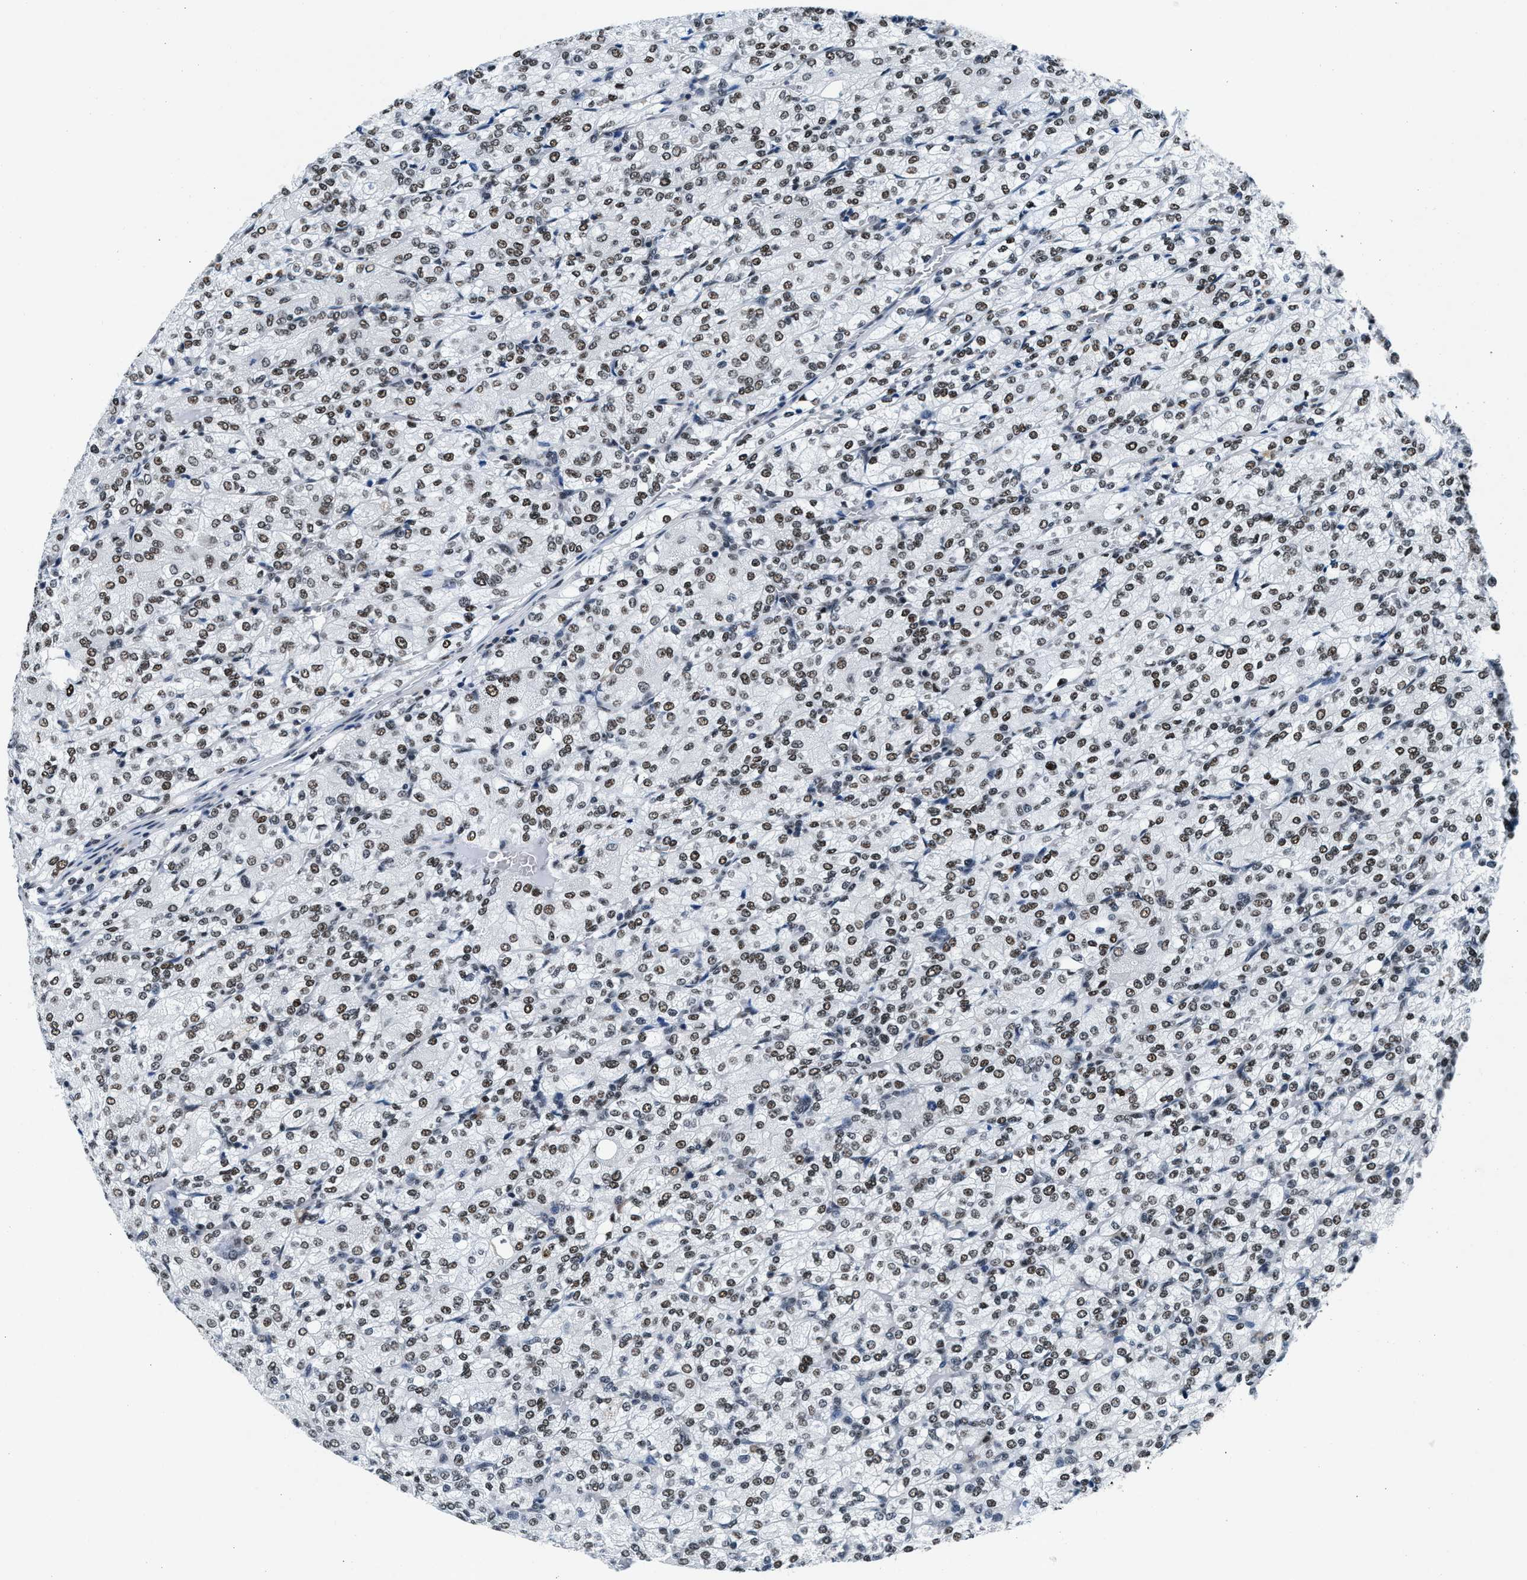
{"staining": {"intensity": "moderate", "quantity": ">75%", "location": "nuclear"}, "tissue": "renal cancer", "cell_type": "Tumor cells", "image_type": "cancer", "snomed": [{"axis": "morphology", "description": "Adenocarcinoma, NOS"}, {"axis": "topography", "description": "Kidney"}], "caption": "IHC histopathology image of human renal cancer stained for a protein (brown), which demonstrates medium levels of moderate nuclear staining in approximately >75% of tumor cells.", "gene": "ATF2", "patient": {"sex": "male", "age": 77}}